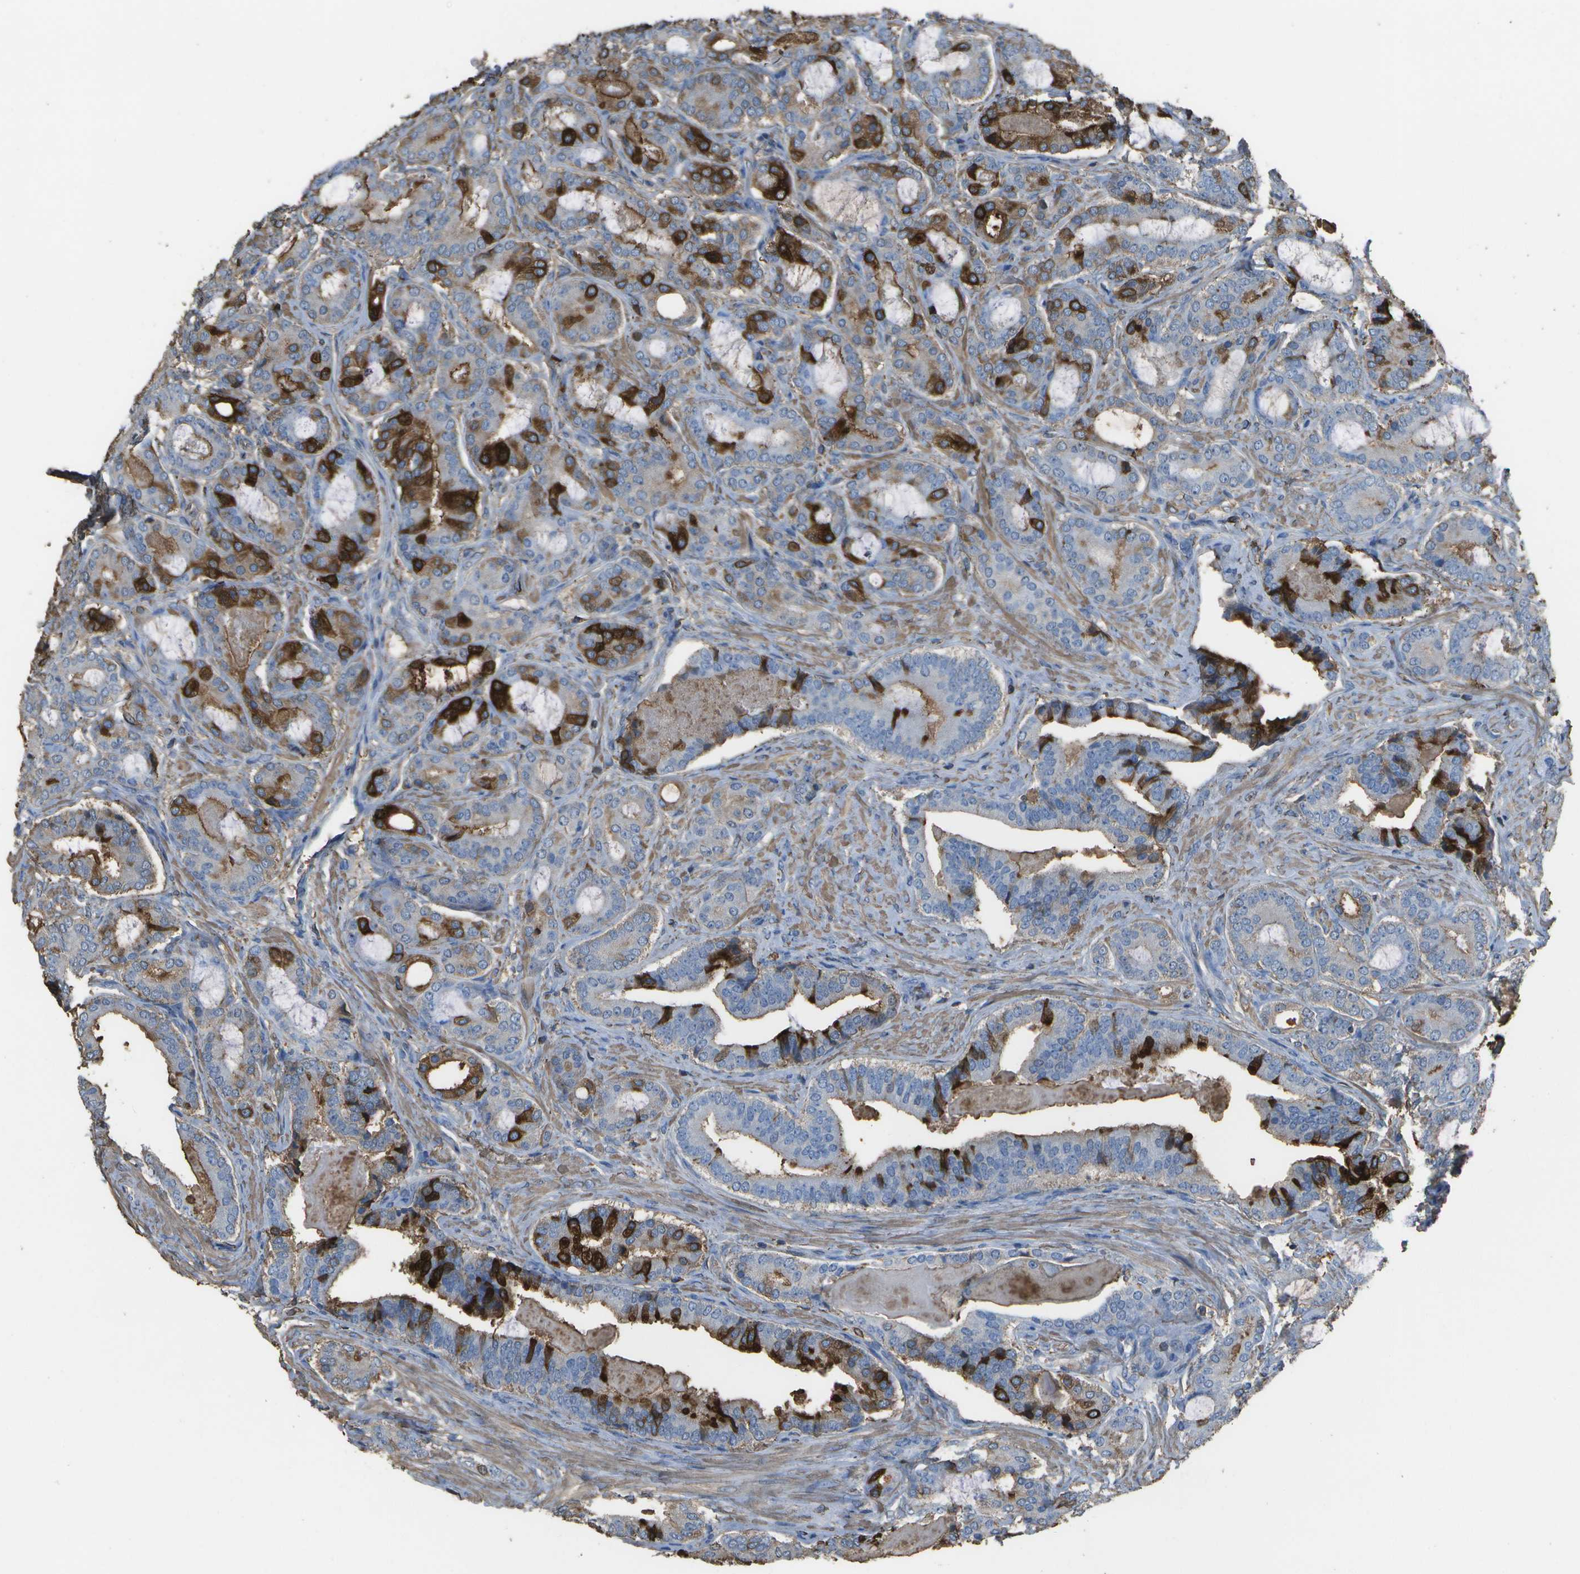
{"staining": {"intensity": "strong", "quantity": "<25%", "location": "cytoplasmic/membranous,nuclear"}, "tissue": "prostate cancer", "cell_type": "Tumor cells", "image_type": "cancer", "snomed": [{"axis": "morphology", "description": "Adenocarcinoma, High grade"}, {"axis": "topography", "description": "Prostate"}], "caption": "Prostate high-grade adenocarcinoma stained with a protein marker shows strong staining in tumor cells.", "gene": "CYP4F11", "patient": {"sex": "male", "age": 60}}